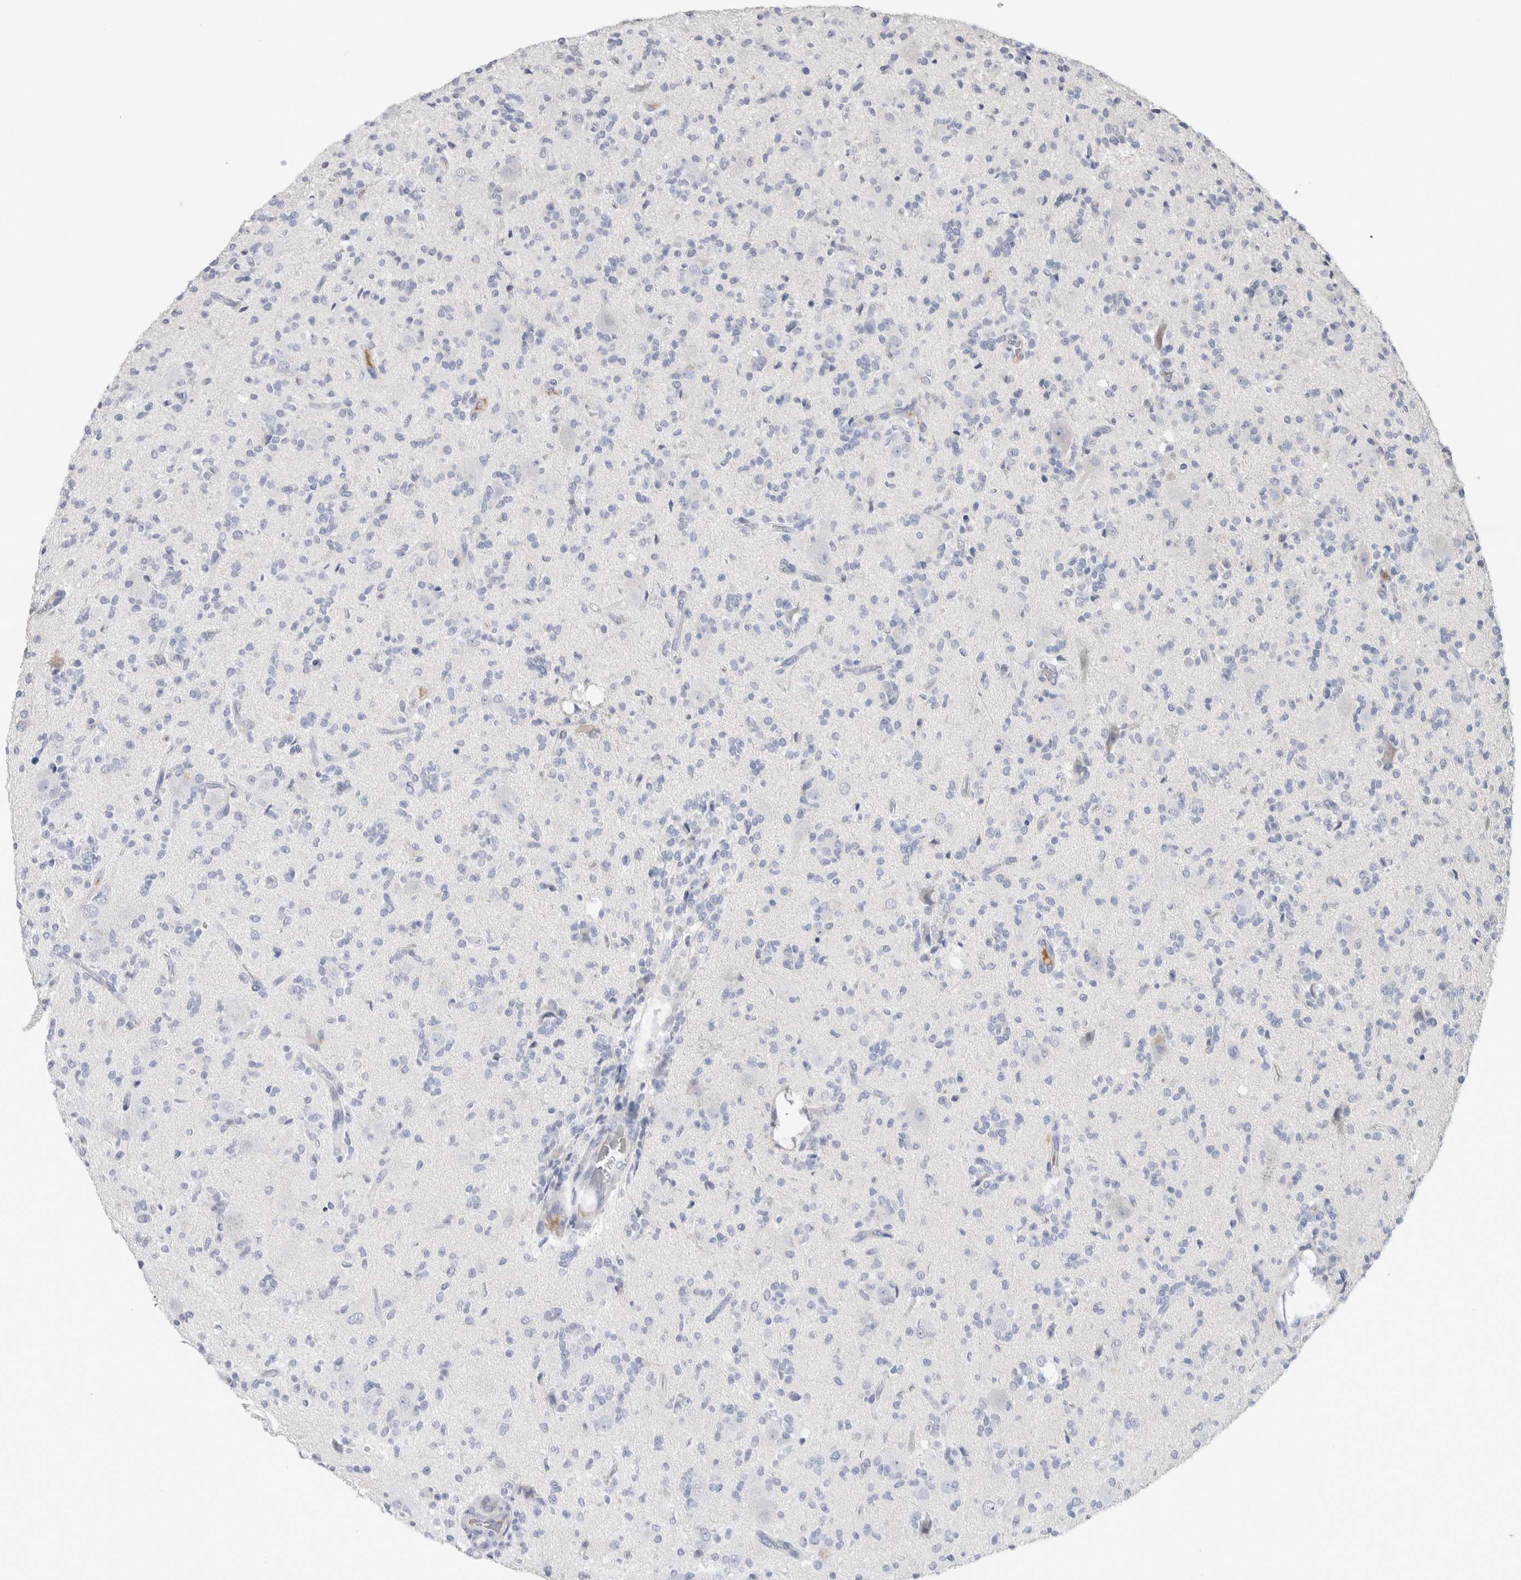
{"staining": {"intensity": "negative", "quantity": "none", "location": "none"}, "tissue": "glioma", "cell_type": "Tumor cells", "image_type": "cancer", "snomed": [{"axis": "morphology", "description": "Glioma, malignant, High grade"}, {"axis": "topography", "description": "Brain"}], "caption": "Tumor cells show no significant protein staining in malignant high-grade glioma.", "gene": "SCGB1A1", "patient": {"sex": "male", "age": 34}}